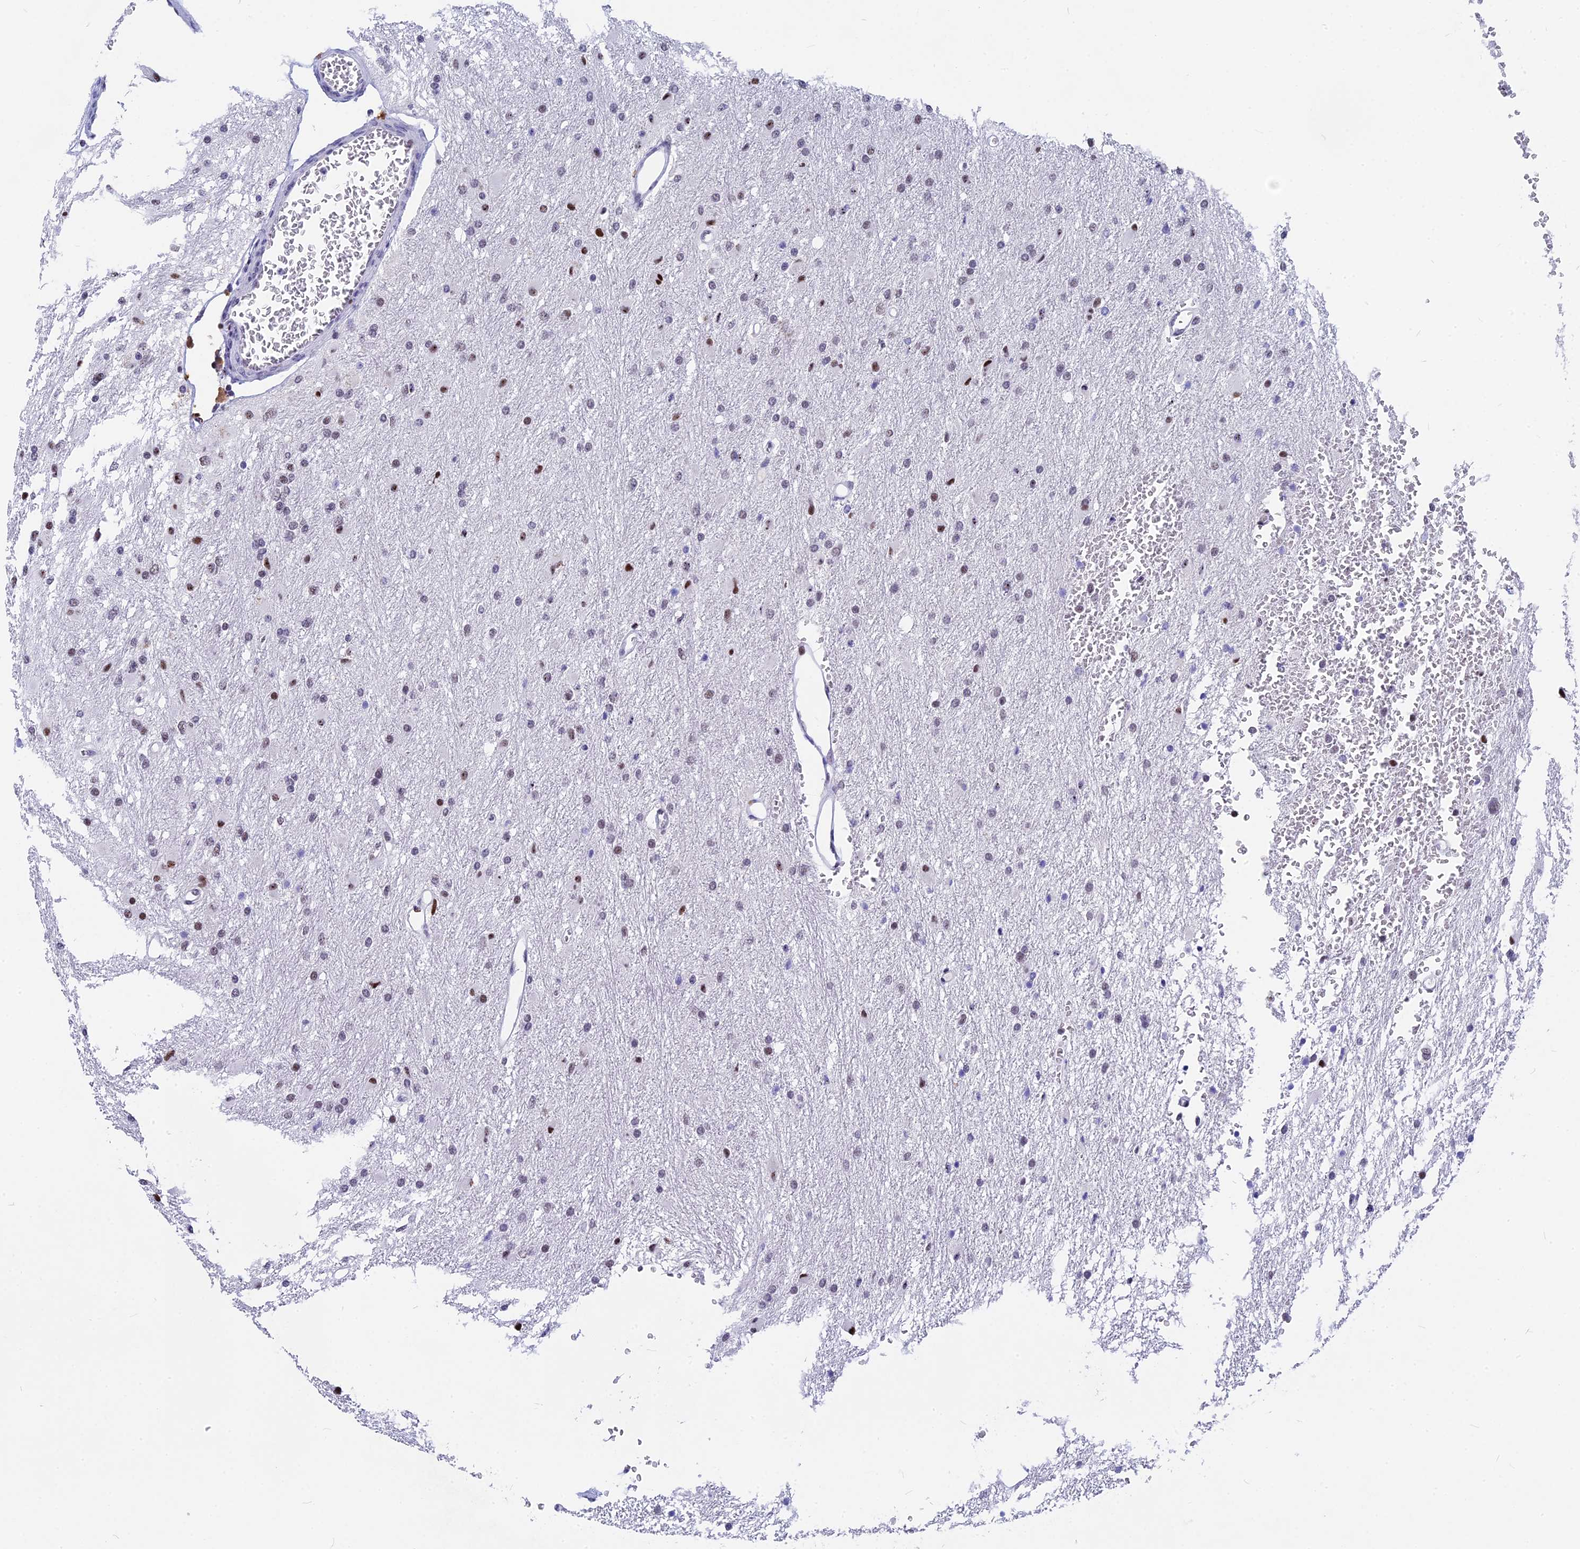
{"staining": {"intensity": "weak", "quantity": "<25%", "location": "nuclear"}, "tissue": "glioma", "cell_type": "Tumor cells", "image_type": "cancer", "snomed": [{"axis": "morphology", "description": "Glioma, malignant, High grade"}, {"axis": "topography", "description": "Cerebral cortex"}], "caption": "Immunohistochemistry (IHC) photomicrograph of human glioma stained for a protein (brown), which displays no expression in tumor cells.", "gene": "NSA2", "patient": {"sex": "female", "age": 36}}